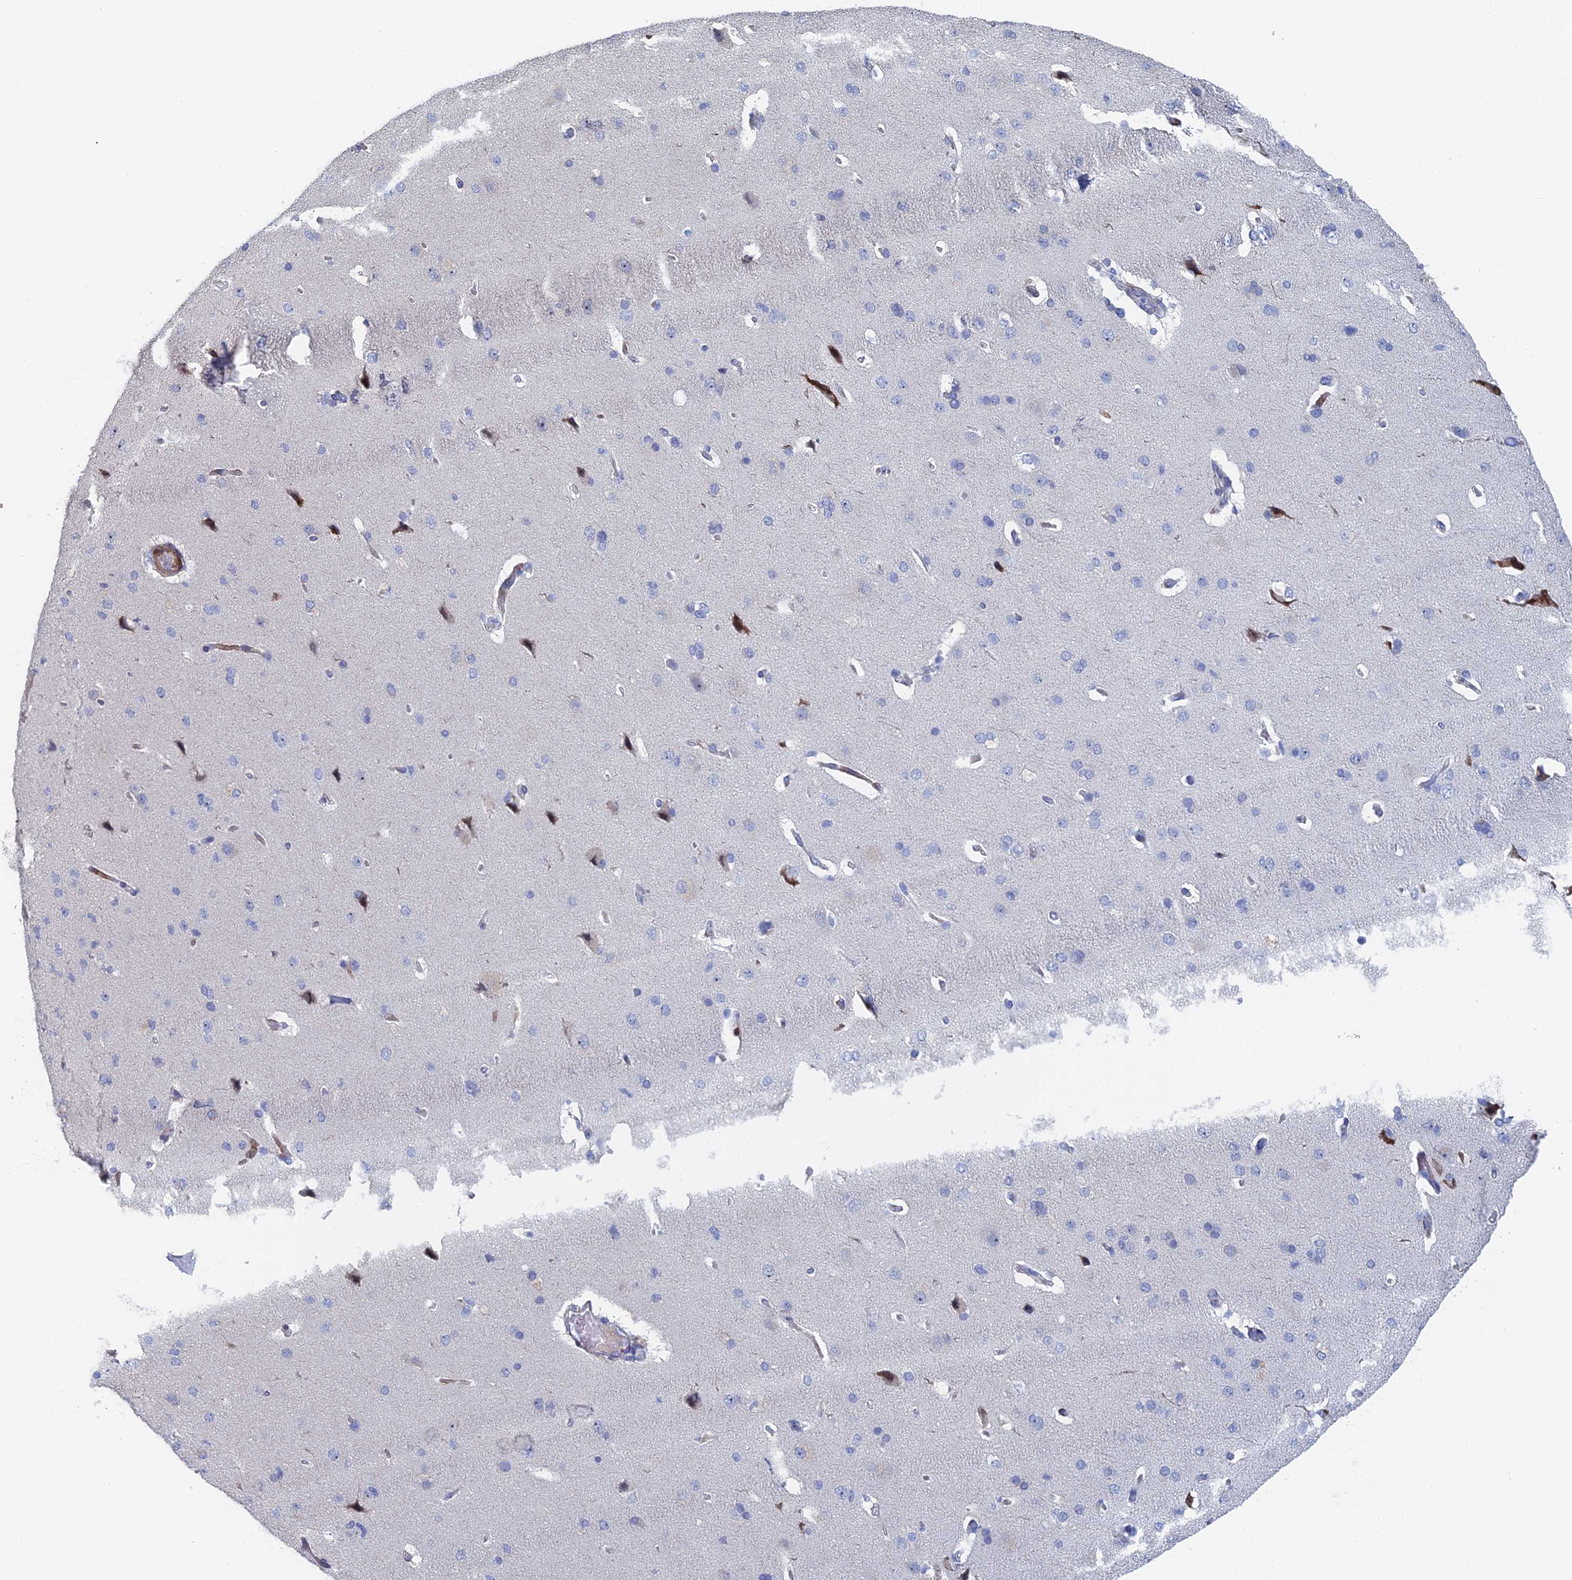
{"staining": {"intensity": "negative", "quantity": "none", "location": "none"}, "tissue": "cerebral cortex", "cell_type": "Endothelial cells", "image_type": "normal", "snomed": [{"axis": "morphology", "description": "Normal tissue, NOS"}, {"axis": "topography", "description": "Cerebral cortex"}], "caption": "DAB (3,3'-diaminobenzidine) immunohistochemical staining of benign cerebral cortex reveals no significant positivity in endothelial cells.", "gene": "DRGX", "patient": {"sex": "male", "age": 62}}